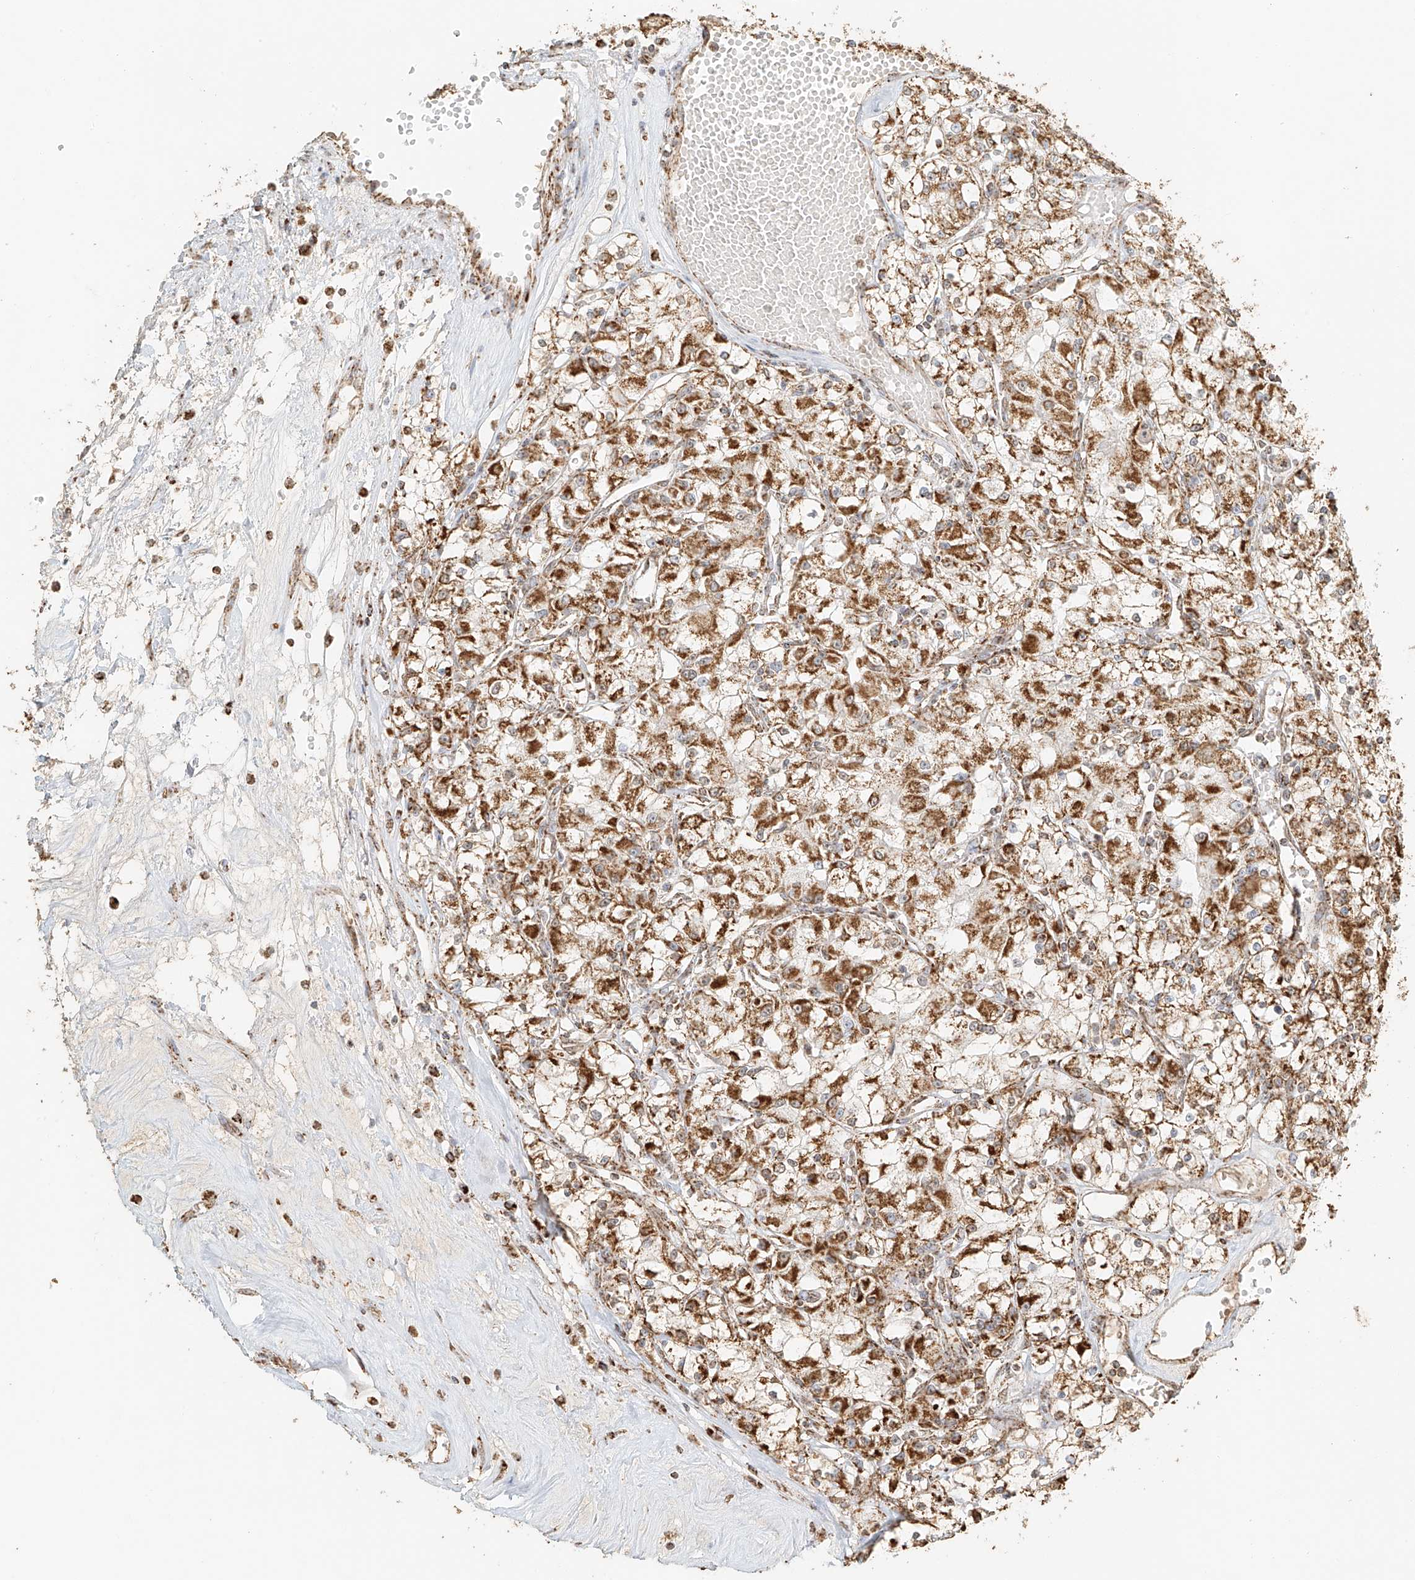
{"staining": {"intensity": "strong", "quantity": ">75%", "location": "cytoplasmic/membranous"}, "tissue": "renal cancer", "cell_type": "Tumor cells", "image_type": "cancer", "snomed": [{"axis": "morphology", "description": "Adenocarcinoma, NOS"}, {"axis": "topography", "description": "Kidney"}], "caption": "This is an image of immunohistochemistry staining of renal cancer (adenocarcinoma), which shows strong staining in the cytoplasmic/membranous of tumor cells.", "gene": "MIPEP", "patient": {"sex": "female", "age": 59}}